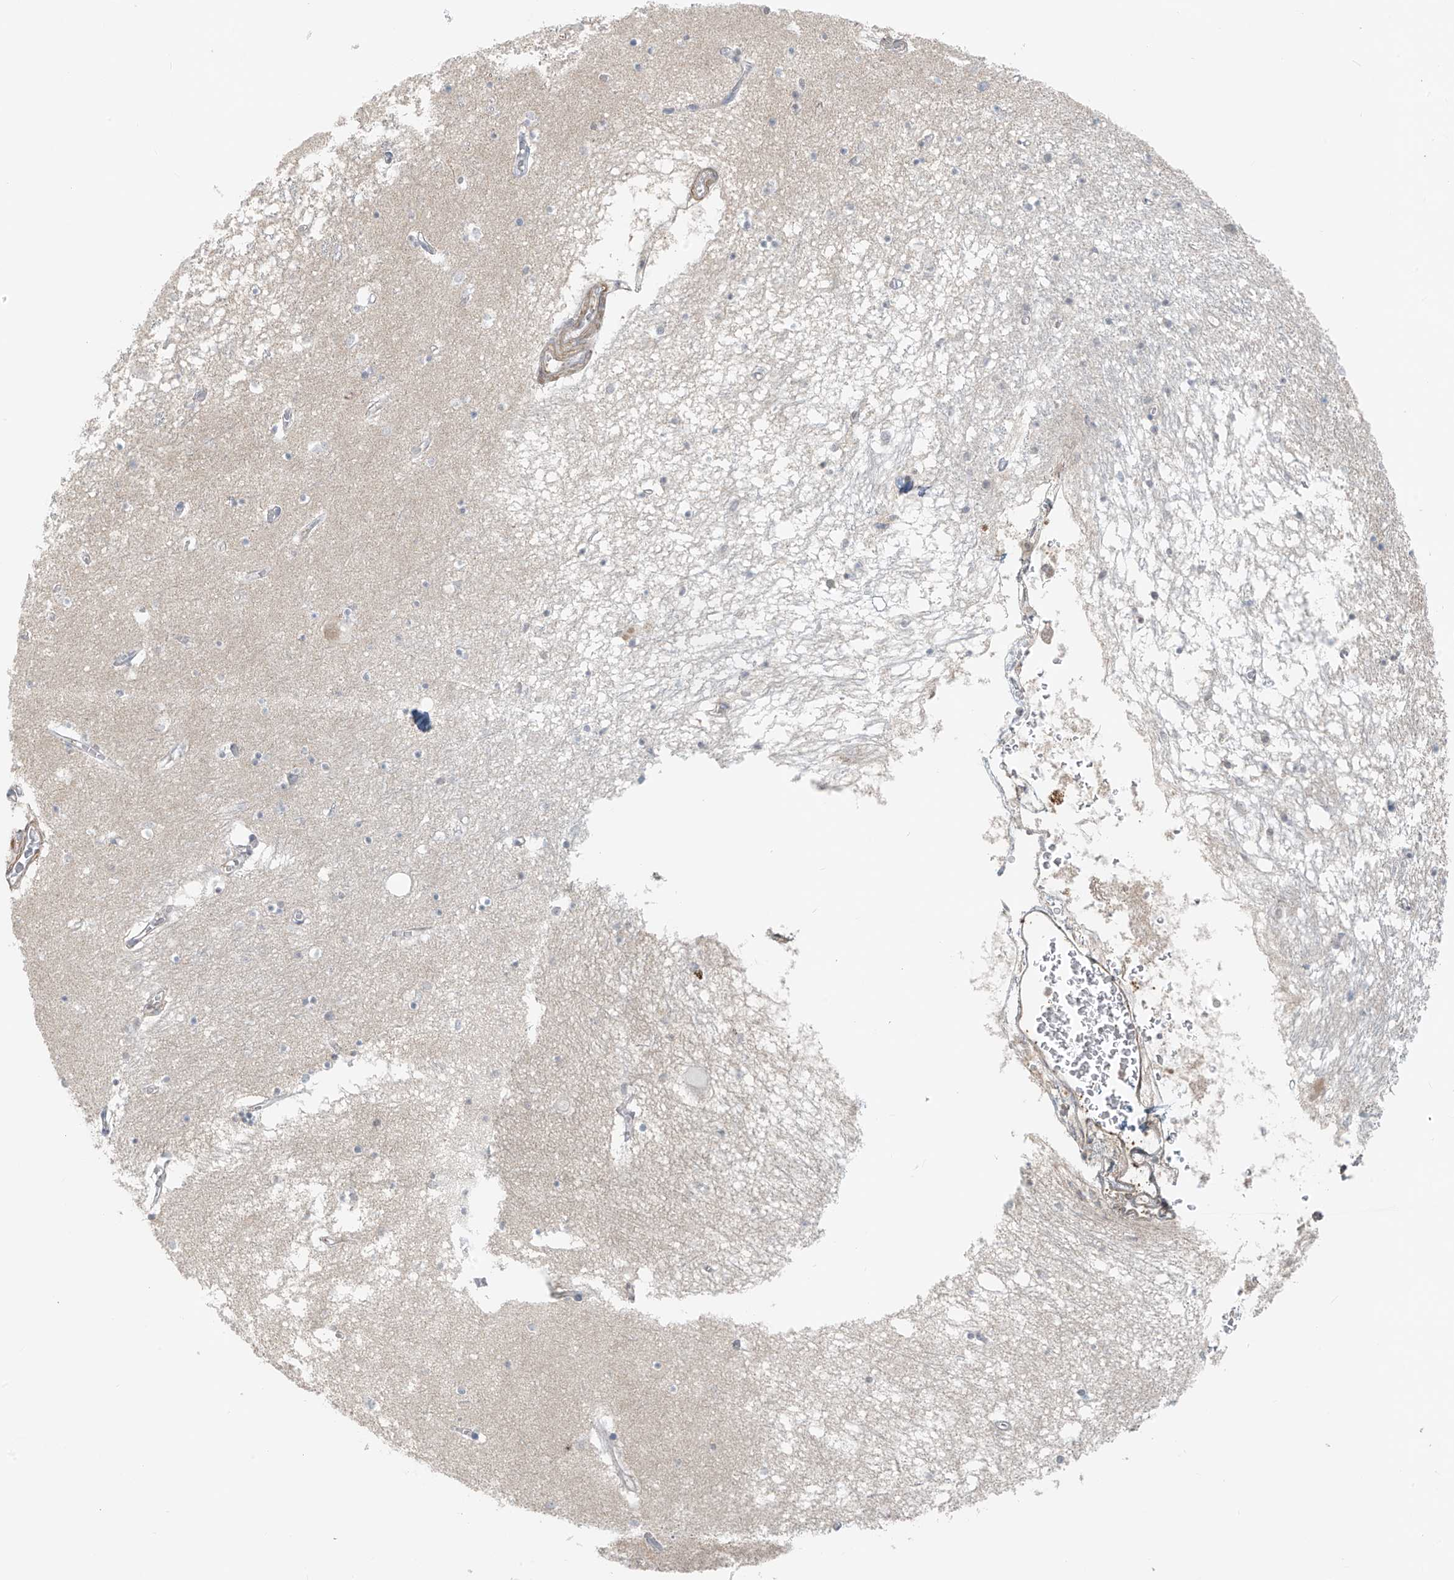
{"staining": {"intensity": "negative", "quantity": "none", "location": "none"}, "tissue": "hippocampus", "cell_type": "Glial cells", "image_type": "normal", "snomed": [{"axis": "morphology", "description": "Normal tissue, NOS"}, {"axis": "topography", "description": "Hippocampus"}], "caption": "IHC of normal human hippocampus reveals no staining in glial cells.", "gene": "ABCD1", "patient": {"sex": "male", "age": 70}}